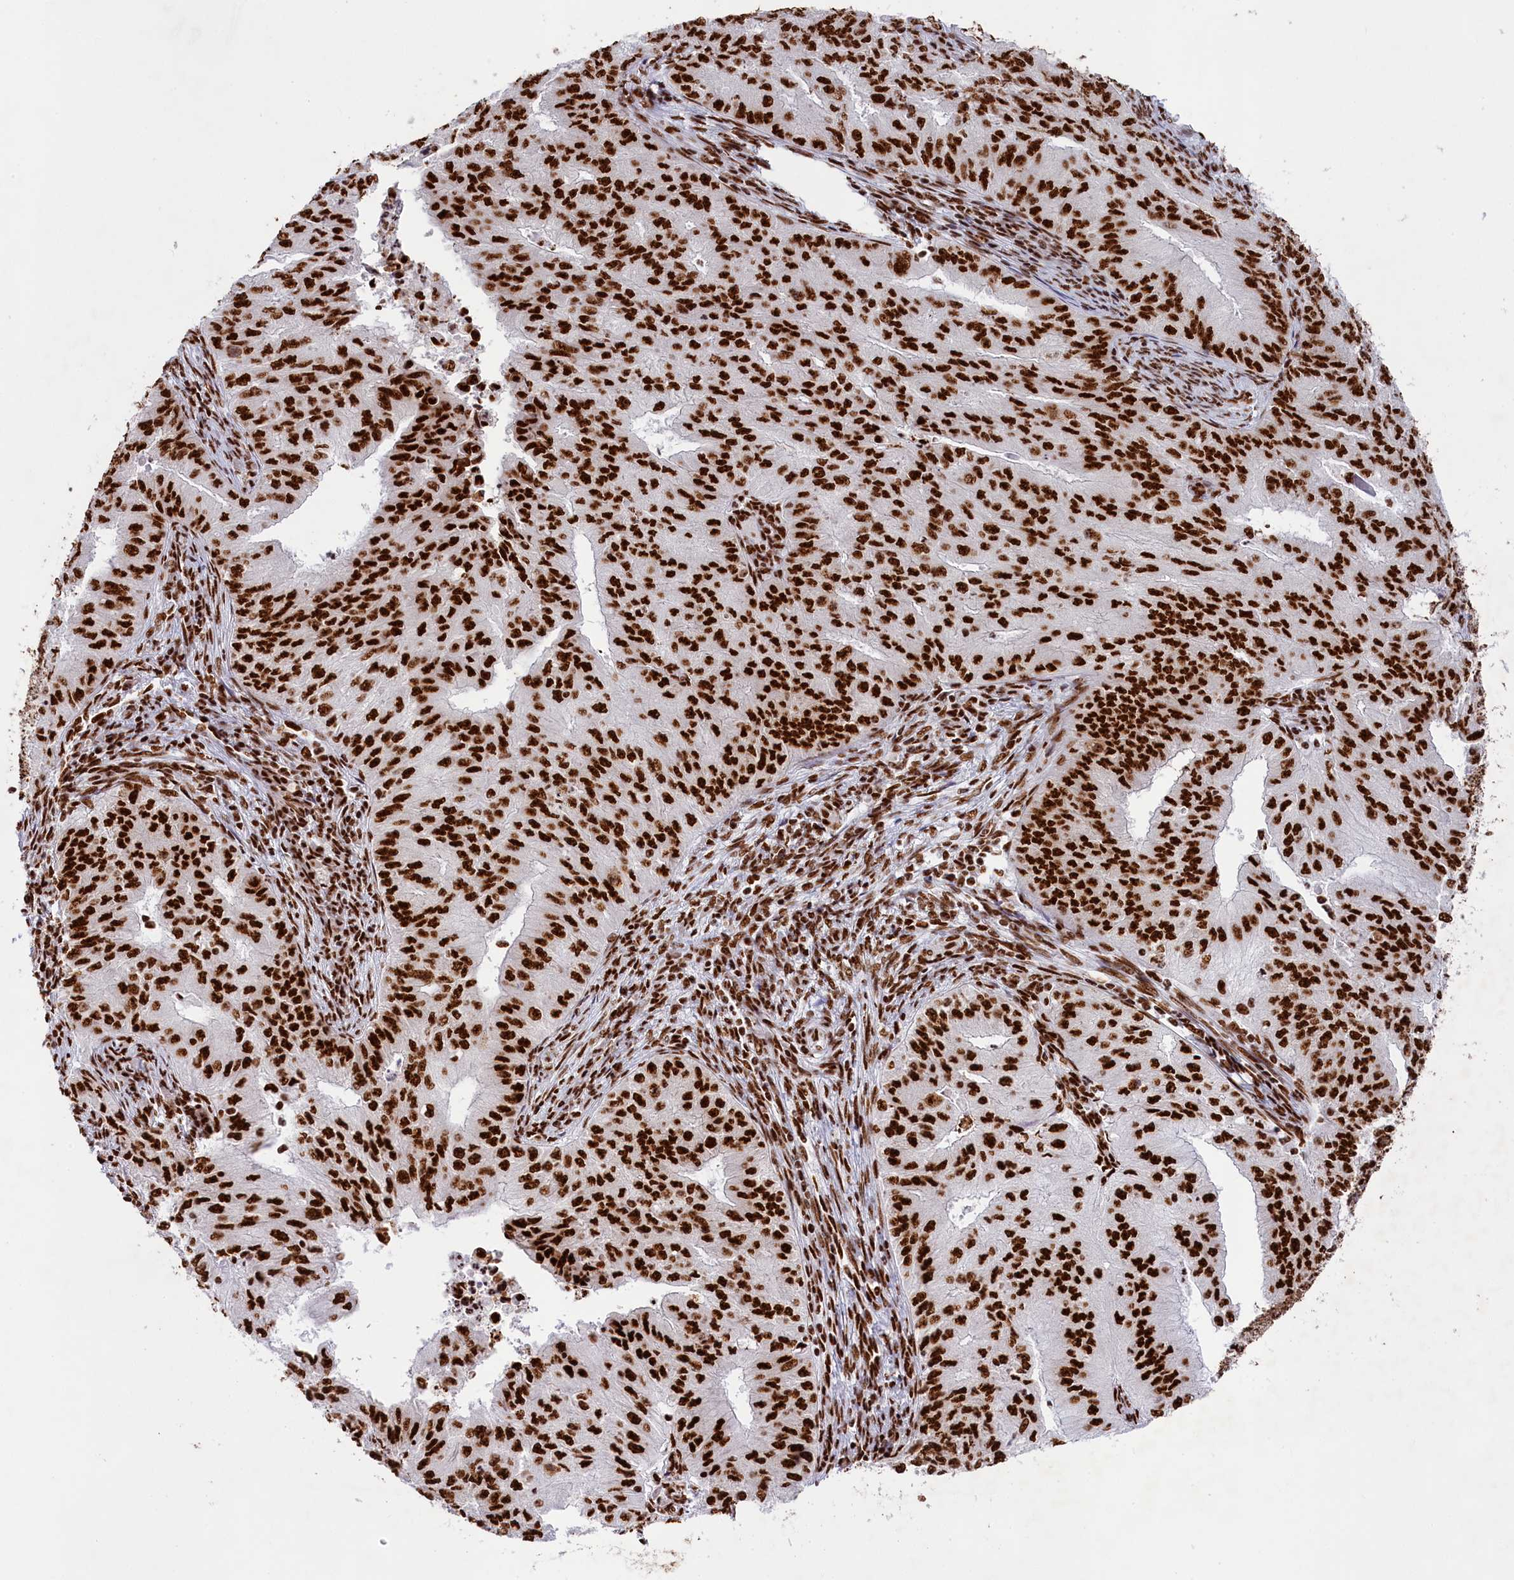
{"staining": {"intensity": "strong", "quantity": ">75%", "location": "nuclear"}, "tissue": "endometrial cancer", "cell_type": "Tumor cells", "image_type": "cancer", "snomed": [{"axis": "morphology", "description": "Adenocarcinoma, NOS"}, {"axis": "topography", "description": "Endometrium"}], "caption": "The photomicrograph displays immunohistochemical staining of endometrial cancer. There is strong nuclear expression is seen in about >75% of tumor cells.", "gene": "SNRNP70", "patient": {"sex": "female", "age": 50}}